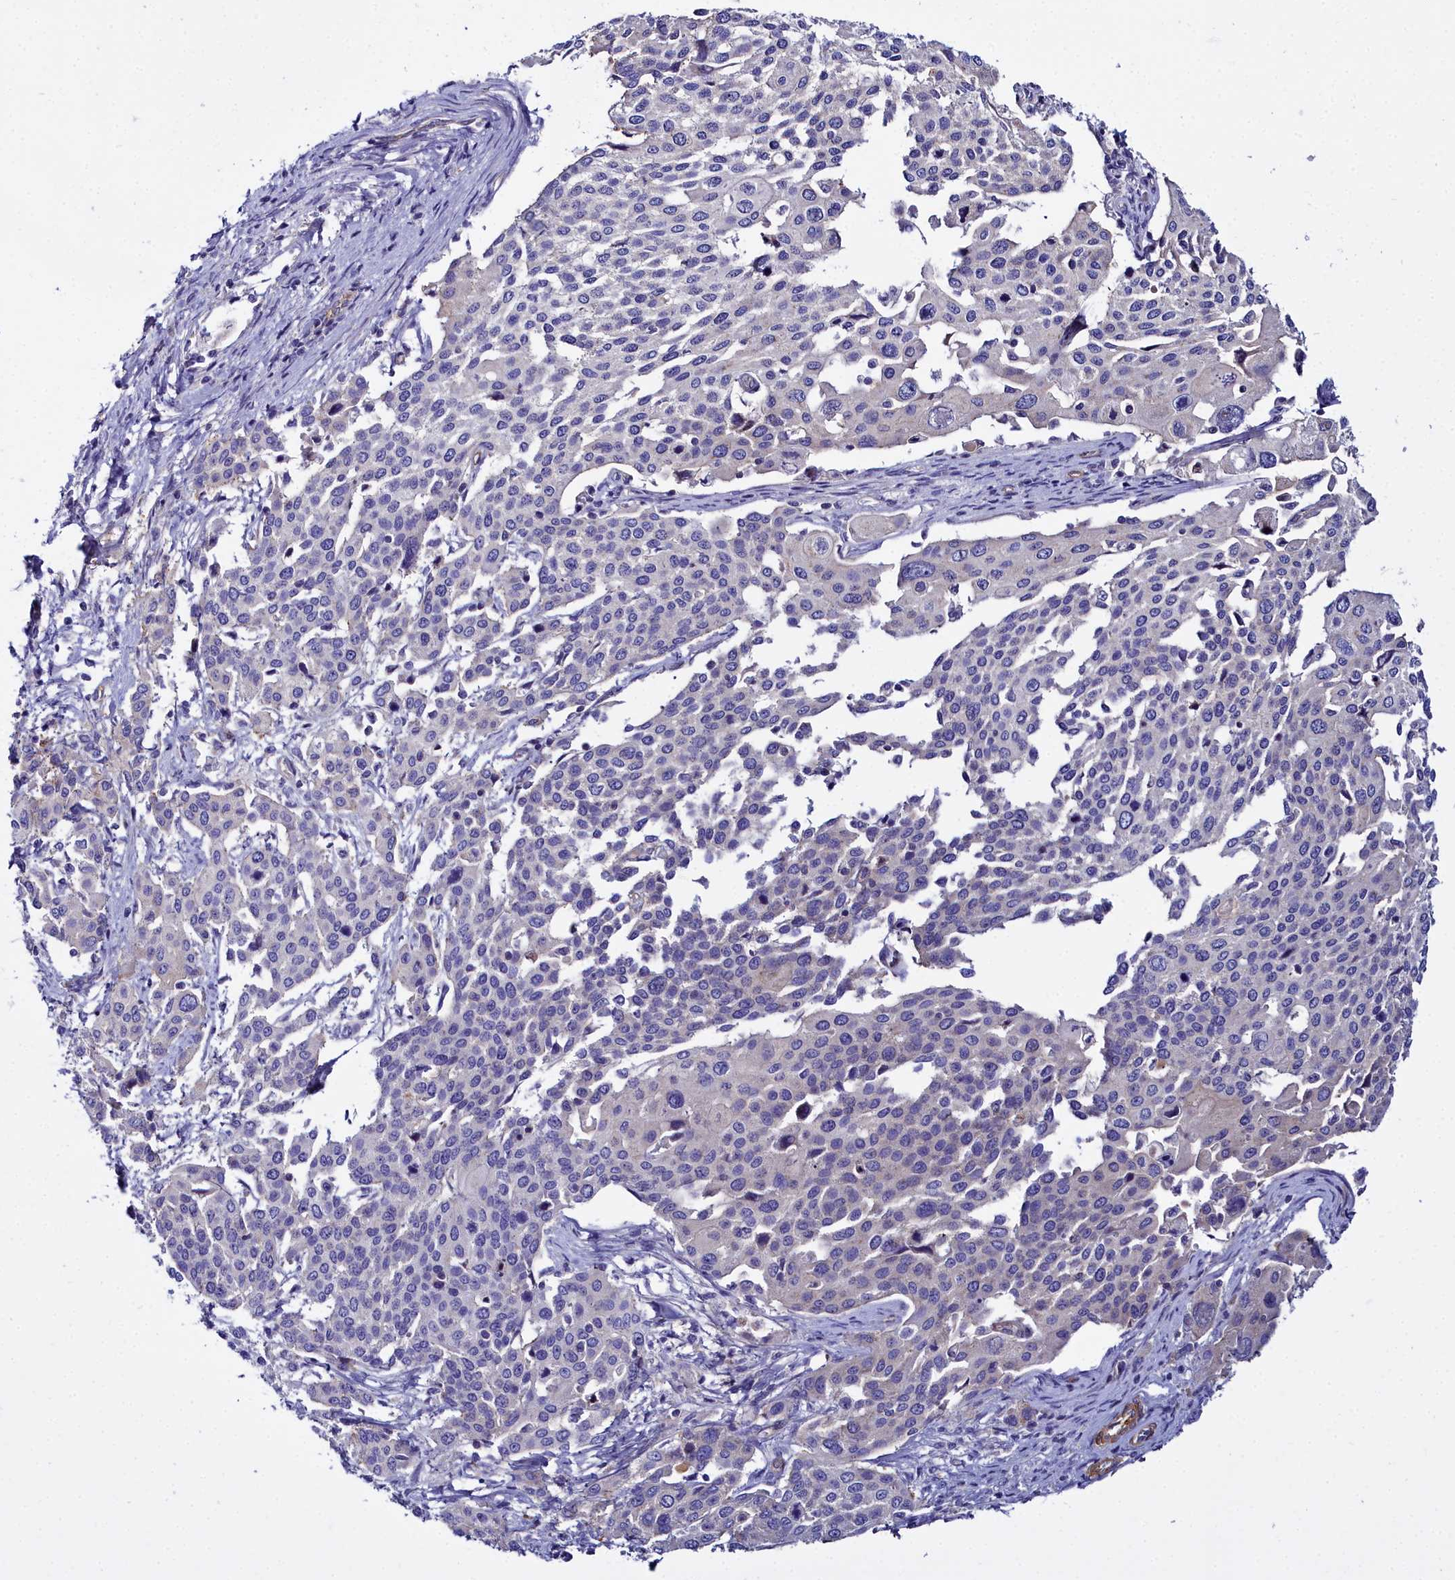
{"staining": {"intensity": "negative", "quantity": "none", "location": "none"}, "tissue": "cervical cancer", "cell_type": "Tumor cells", "image_type": "cancer", "snomed": [{"axis": "morphology", "description": "Squamous cell carcinoma, NOS"}, {"axis": "topography", "description": "Cervix"}], "caption": "Immunohistochemical staining of cervical cancer shows no significant expression in tumor cells. The staining was performed using DAB to visualize the protein expression in brown, while the nuclei were stained in blue with hematoxylin (Magnification: 20x).", "gene": "FADS3", "patient": {"sex": "female", "age": 44}}